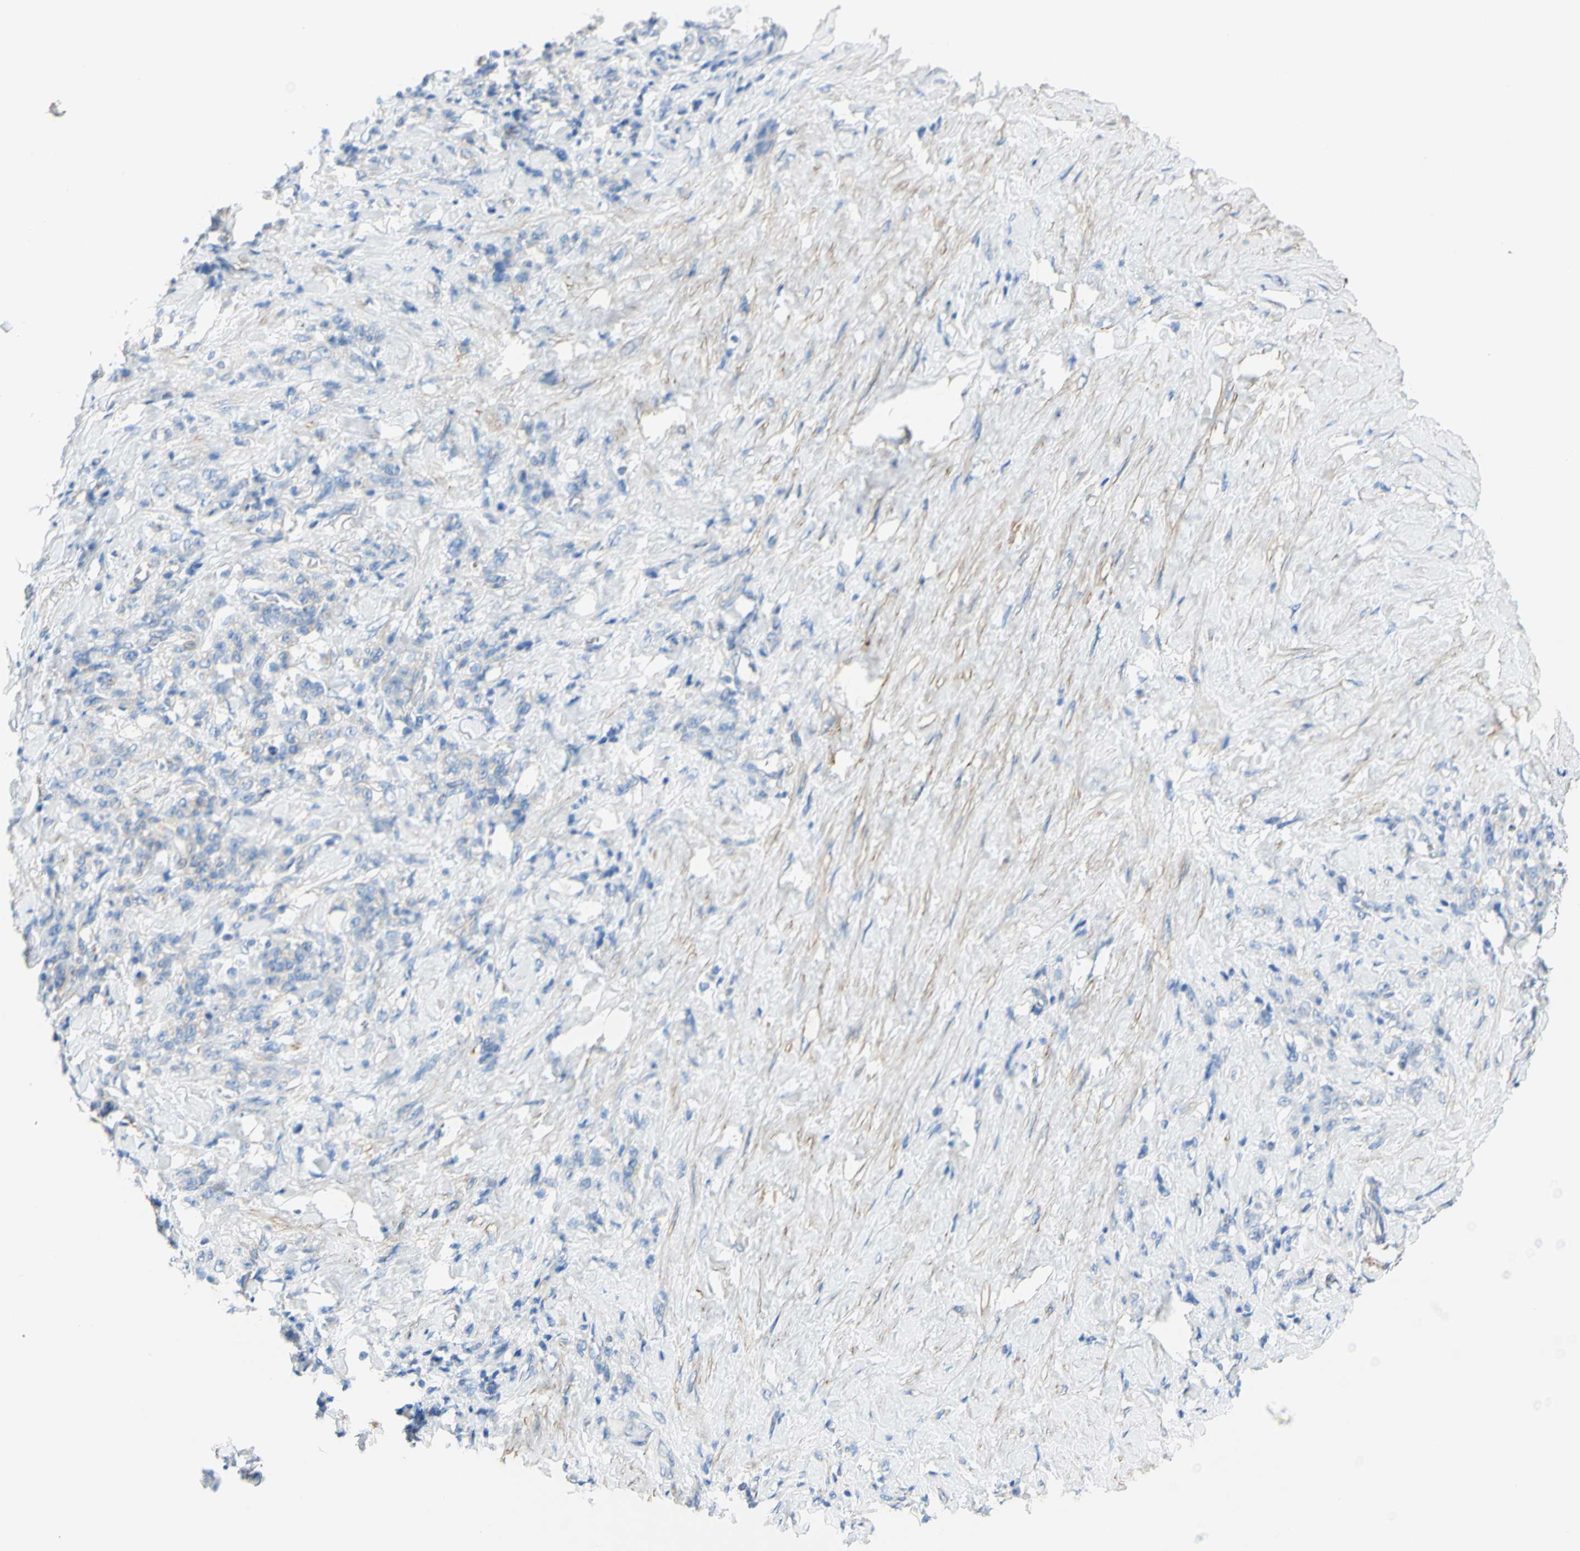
{"staining": {"intensity": "negative", "quantity": "none", "location": "none"}, "tissue": "stomach cancer", "cell_type": "Tumor cells", "image_type": "cancer", "snomed": [{"axis": "morphology", "description": "Adenocarcinoma, NOS"}, {"axis": "topography", "description": "Stomach"}], "caption": "Immunohistochemistry micrograph of neoplastic tissue: human stomach adenocarcinoma stained with DAB (3,3'-diaminobenzidine) displays no significant protein expression in tumor cells. (Immunohistochemistry (ihc), brightfield microscopy, high magnification).", "gene": "RETREG2", "patient": {"sex": "male", "age": 82}}